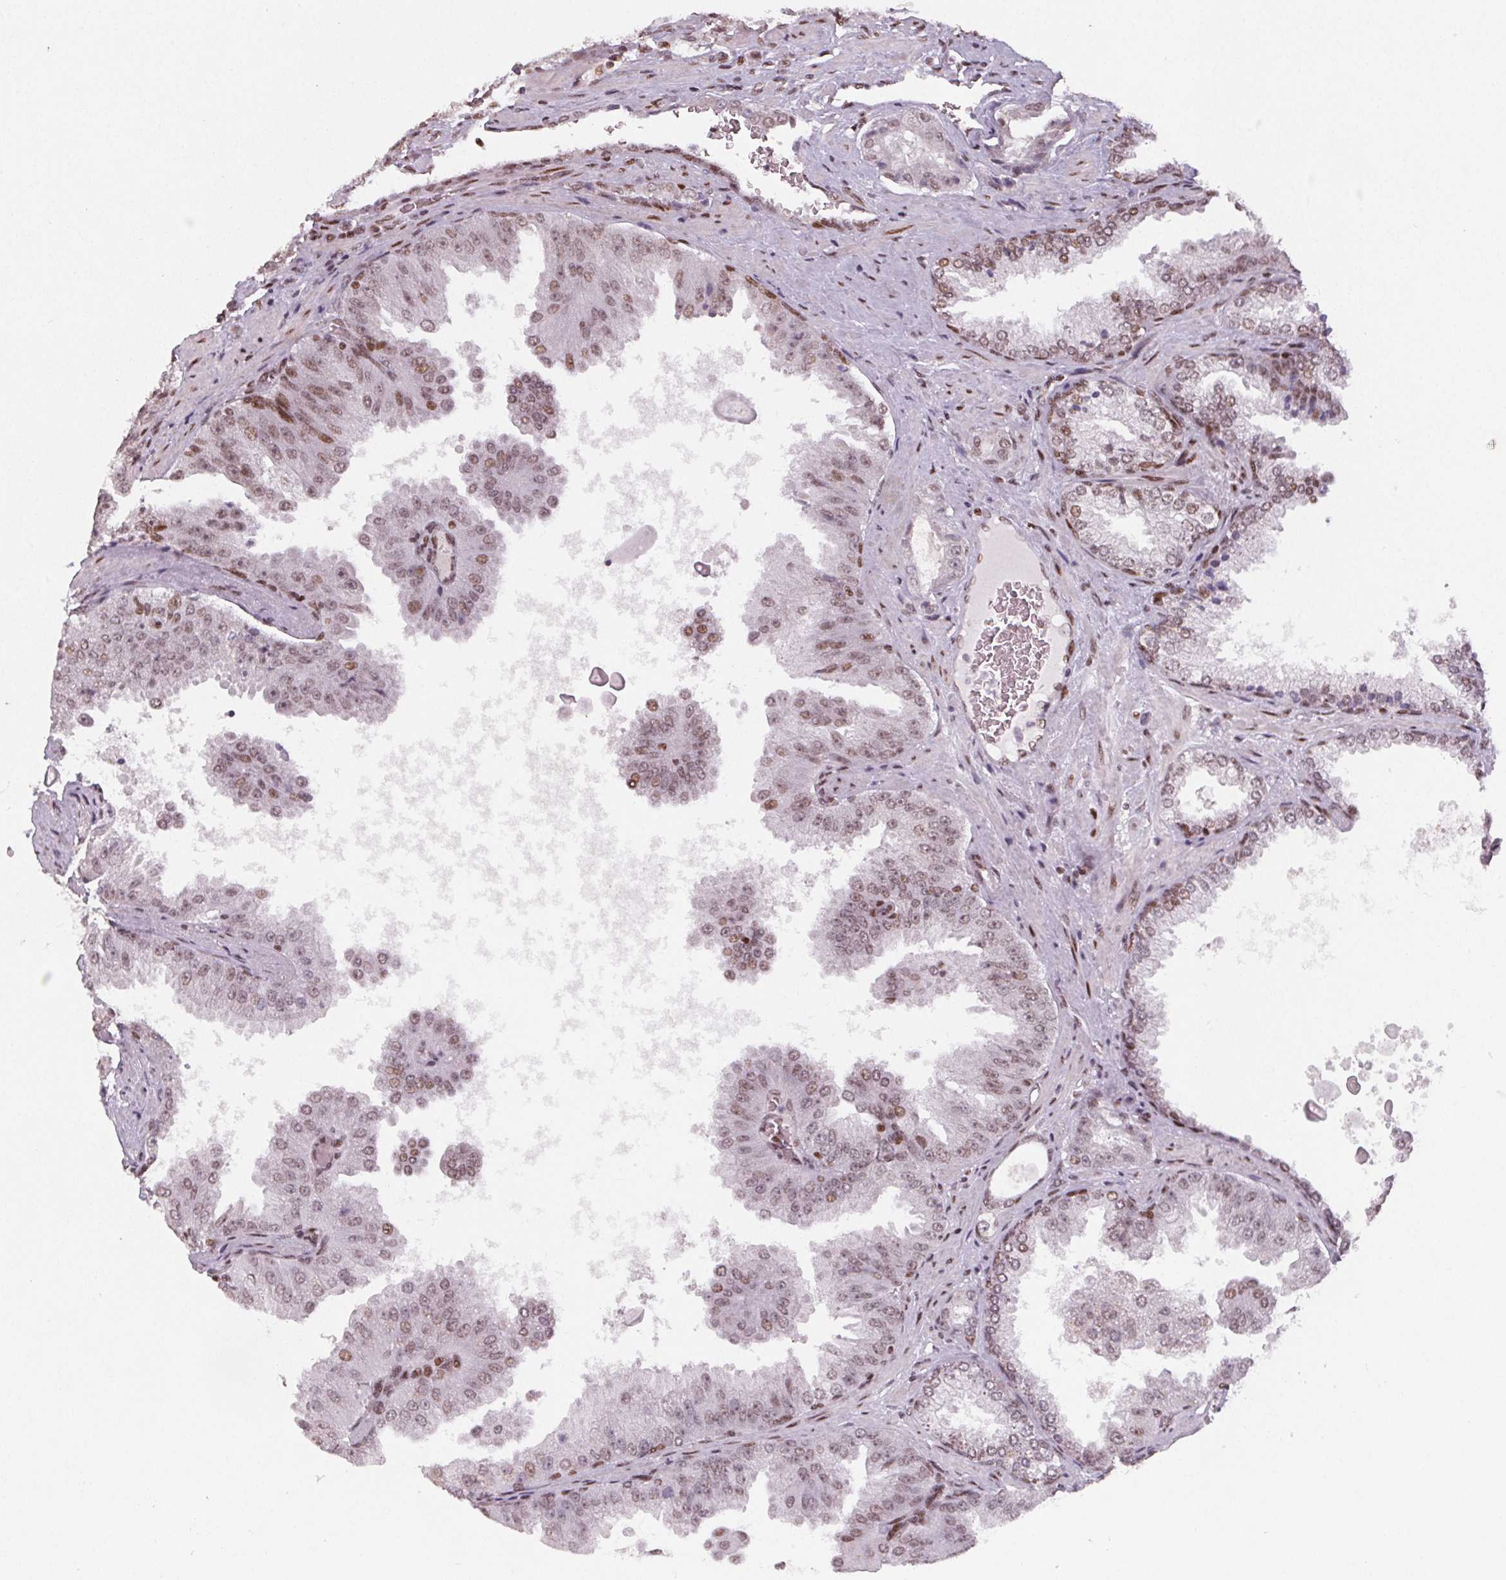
{"staining": {"intensity": "moderate", "quantity": ">75%", "location": "nuclear"}, "tissue": "prostate cancer", "cell_type": "Tumor cells", "image_type": "cancer", "snomed": [{"axis": "morphology", "description": "Adenocarcinoma, Low grade"}, {"axis": "topography", "description": "Prostate"}], "caption": "This histopathology image reveals immunohistochemistry (IHC) staining of prostate adenocarcinoma (low-grade), with medium moderate nuclear positivity in about >75% of tumor cells.", "gene": "KMT2A", "patient": {"sex": "male", "age": 67}}